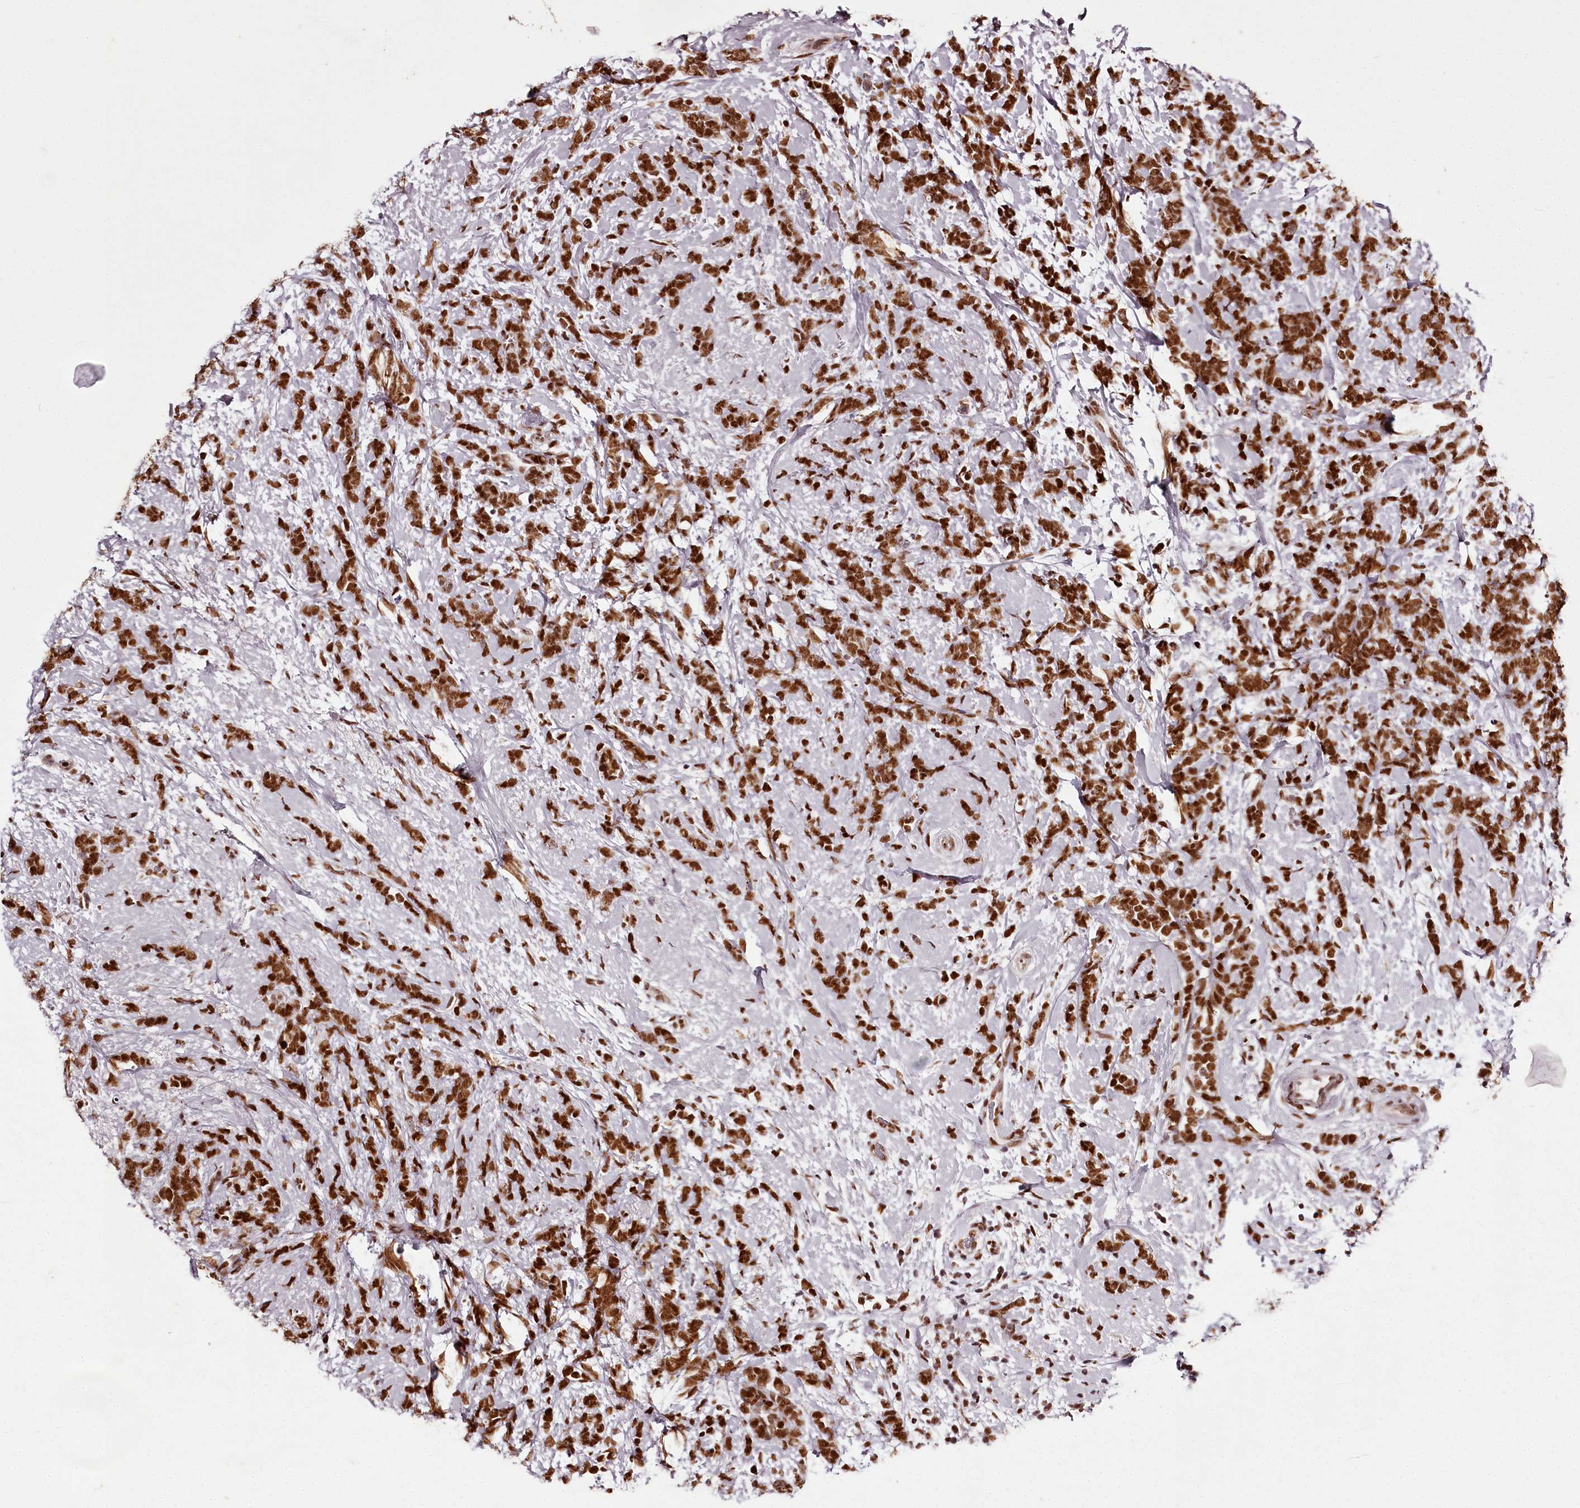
{"staining": {"intensity": "strong", "quantity": ">75%", "location": "nuclear"}, "tissue": "breast cancer", "cell_type": "Tumor cells", "image_type": "cancer", "snomed": [{"axis": "morphology", "description": "Lobular carcinoma"}, {"axis": "topography", "description": "Breast"}], "caption": "A brown stain highlights strong nuclear expression of a protein in human breast cancer tumor cells.", "gene": "PSPC1", "patient": {"sex": "female", "age": 58}}